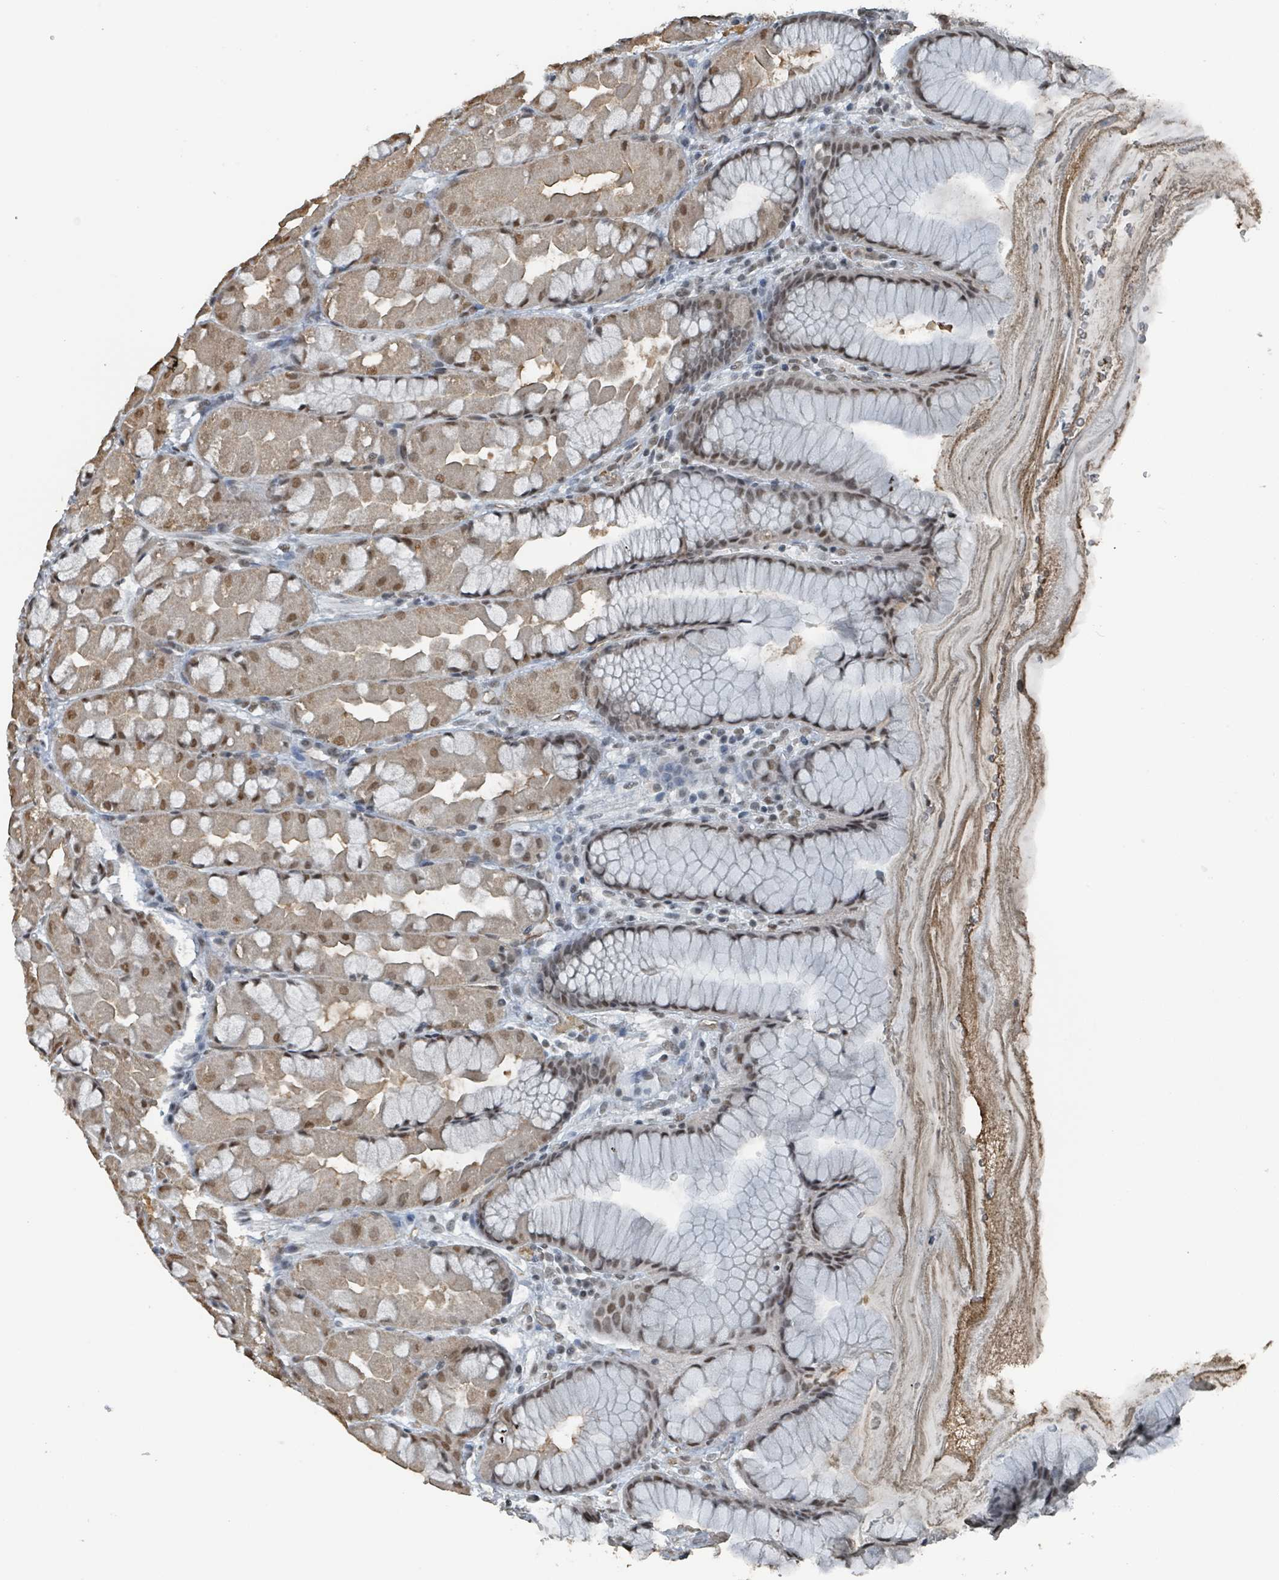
{"staining": {"intensity": "moderate", "quantity": ">75%", "location": "cytoplasmic/membranous,nuclear"}, "tissue": "stomach", "cell_type": "Glandular cells", "image_type": "normal", "snomed": [{"axis": "morphology", "description": "Normal tissue, NOS"}, {"axis": "topography", "description": "Stomach"}], "caption": "A high-resolution image shows immunohistochemistry (IHC) staining of unremarkable stomach, which demonstrates moderate cytoplasmic/membranous,nuclear positivity in approximately >75% of glandular cells.", "gene": "PHIP", "patient": {"sex": "male", "age": 57}}